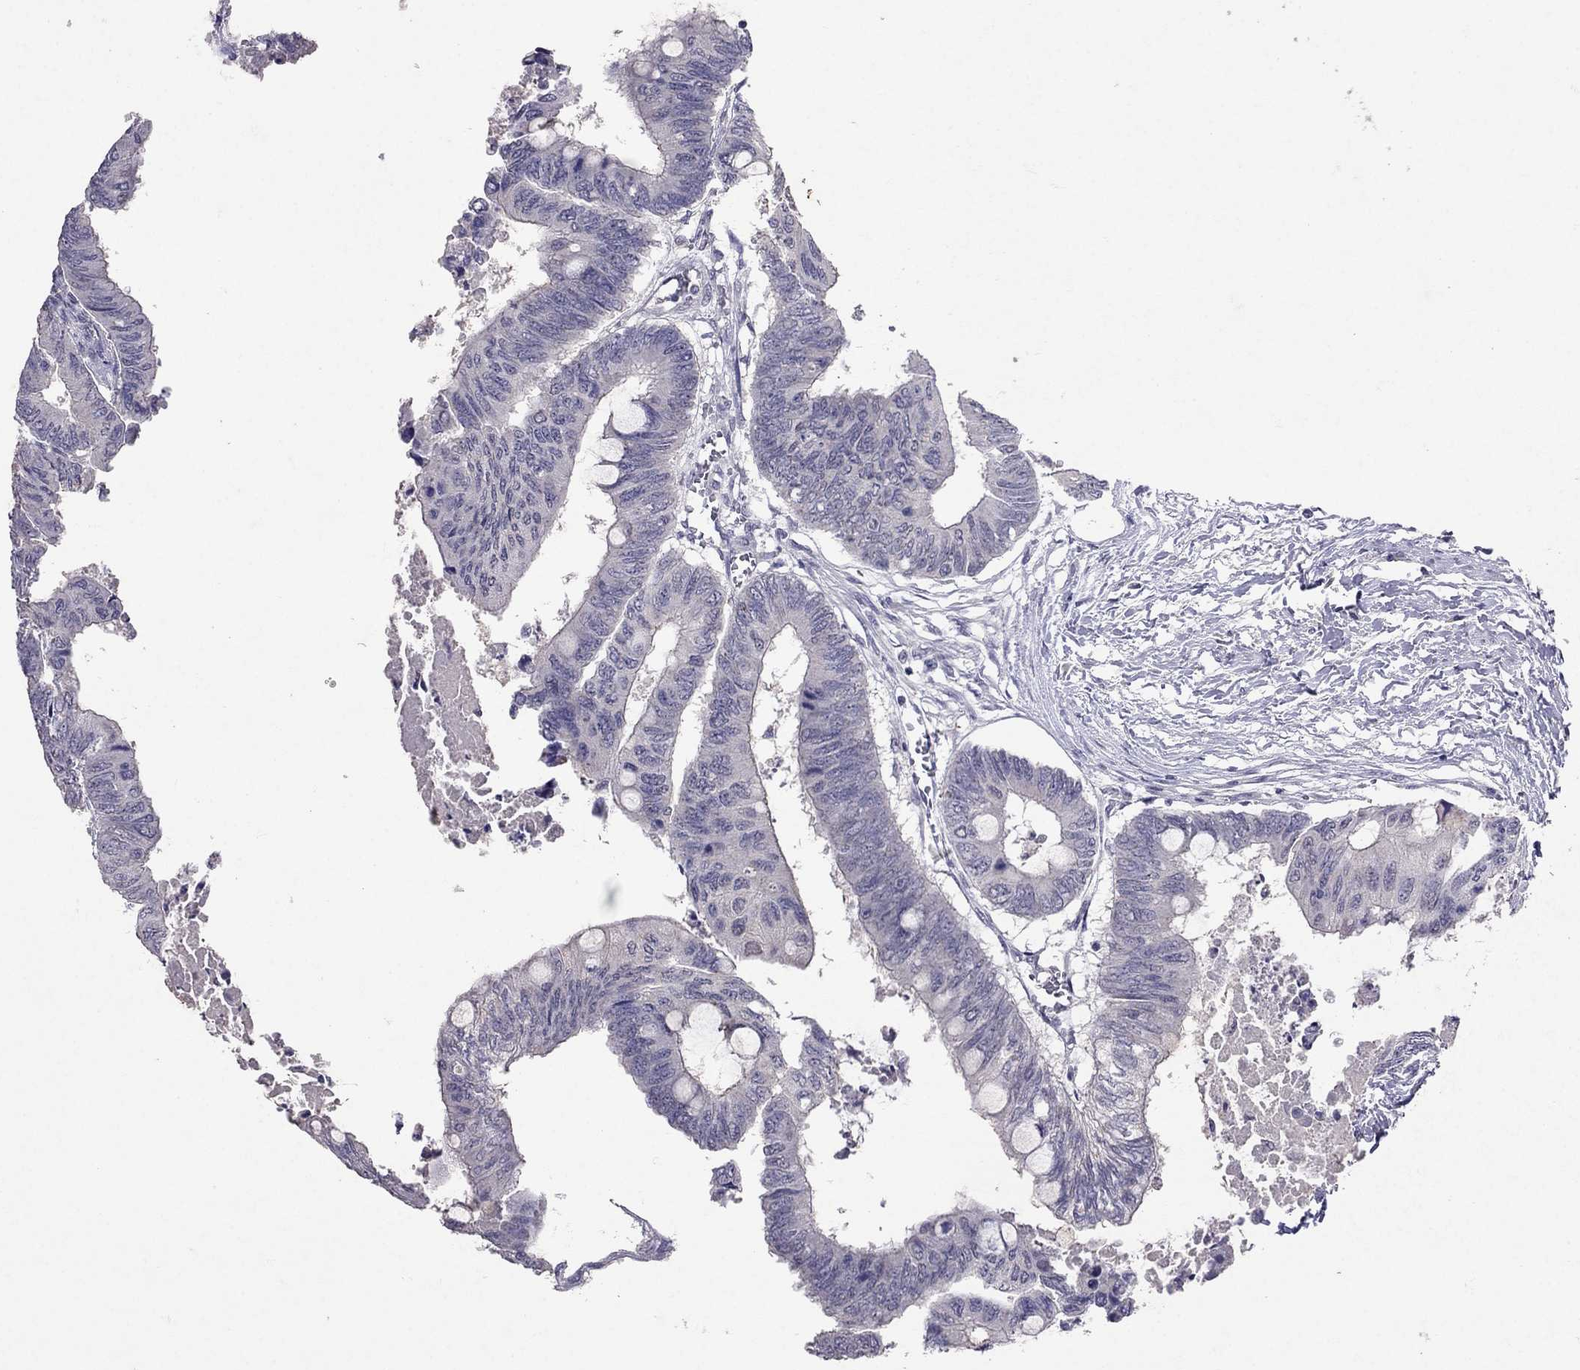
{"staining": {"intensity": "negative", "quantity": "none", "location": "none"}, "tissue": "colorectal cancer", "cell_type": "Tumor cells", "image_type": "cancer", "snomed": [{"axis": "morphology", "description": "Normal tissue, NOS"}, {"axis": "morphology", "description": "Adenocarcinoma, NOS"}, {"axis": "topography", "description": "Rectum"}, {"axis": "topography", "description": "Peripheral nerve tissue"}], "caption": "There is no significant expression in tumor cells of colorectal cancer (adenocarcinoma).", "gene": "FST", "patient": {"sex": "male", "age": 92}}